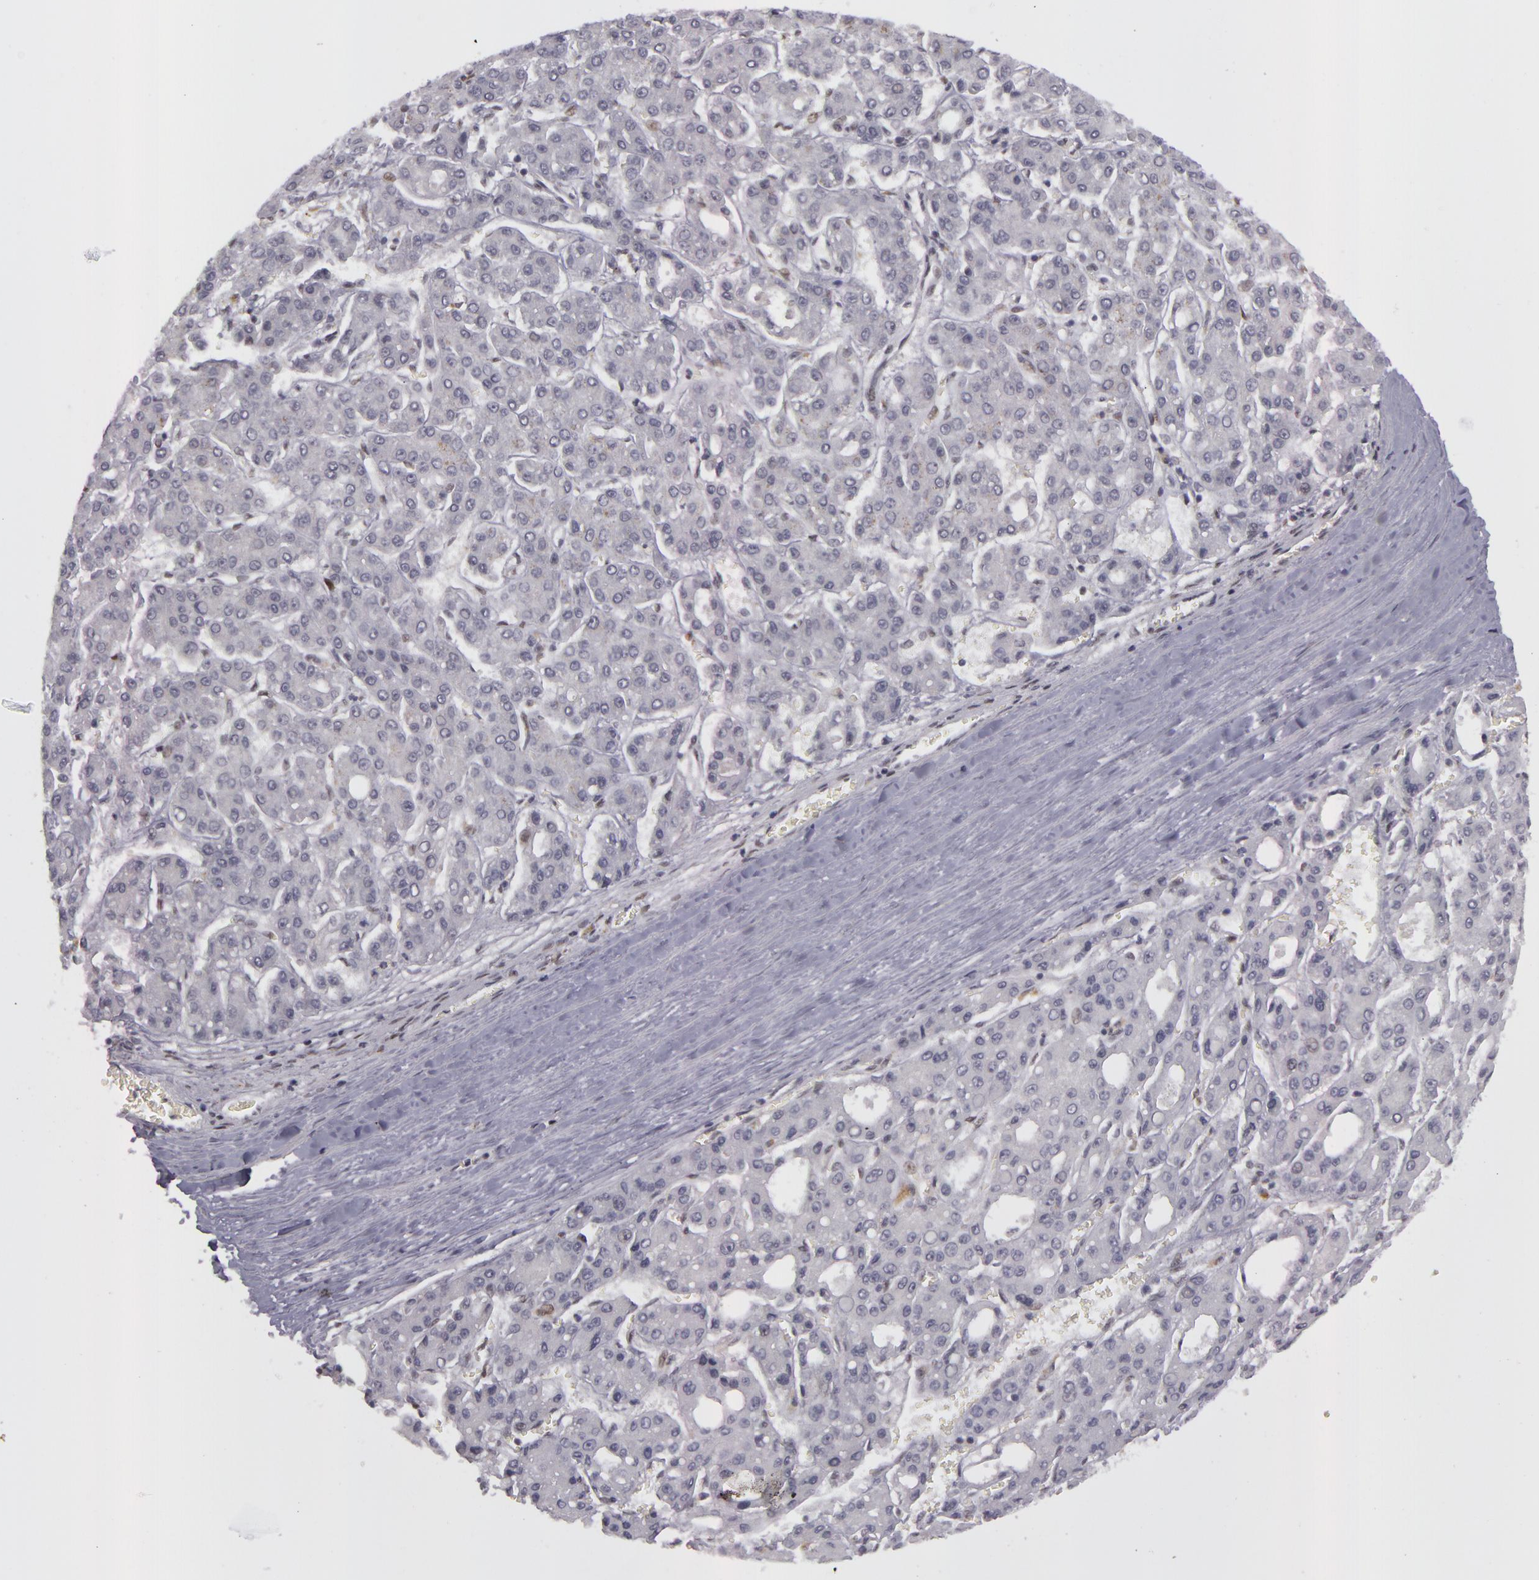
{"staining": {"intensity": "negative", "quantity": "none", "location": "none"}, "tissue": "liver cancer", "cell_type": "Tumor cells", "image_type": "cancer", "snomed": [{"axis": "morphology", "description": "Carcinoma, Hepatocellular, NOS"}, {"axis": "topography", "description": "Liver"}], "caption": "DAB immunohistochemical staining of human liver cancer (hepatocellular carcinoma) reveals no significant positivity in tumor cells.", "gene": "RRP7A", "patient": {"sex": "male", "age": 69}}